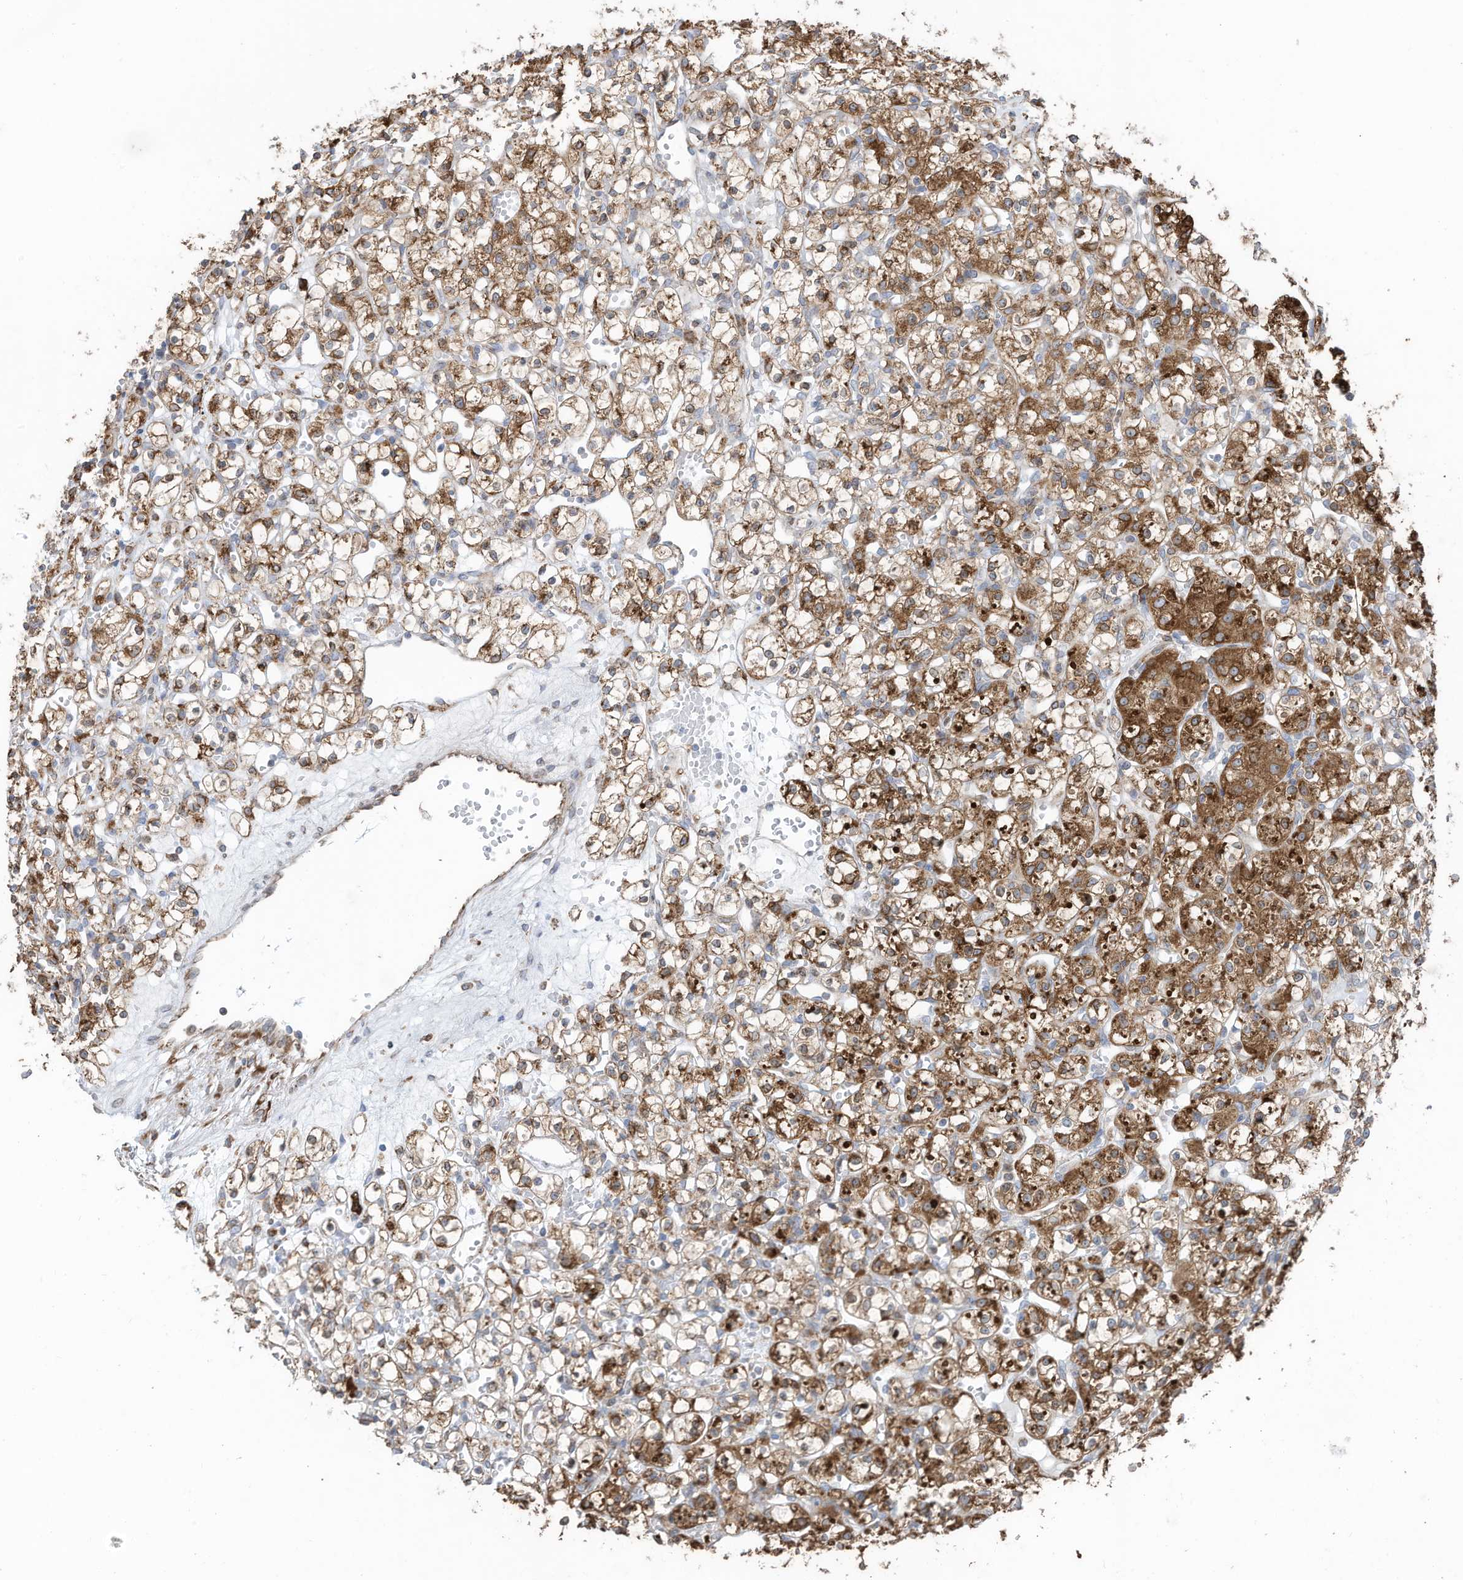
{"staining": {"intensity": "moderate", "quantity": ">75%", "location": "cytoplasmic/membranous"}, "tissue": "renal cancer", "cell_type": "Tumor cells", "image_type": "cancer", "snomed": [{"axis": "morphology", "description": "Adenocarcinoma, NOS"}, {"axis": "topography", "description": "Kidney"}], "caption": "Immunohistochemical staining of renal adenocarcinoma shows medium levels of moderate cytoplasmic/membranous staining in about >75% of tumor cells.", "gene": "ZNF354C", "patient": {"sex": "female", "age": 59}}